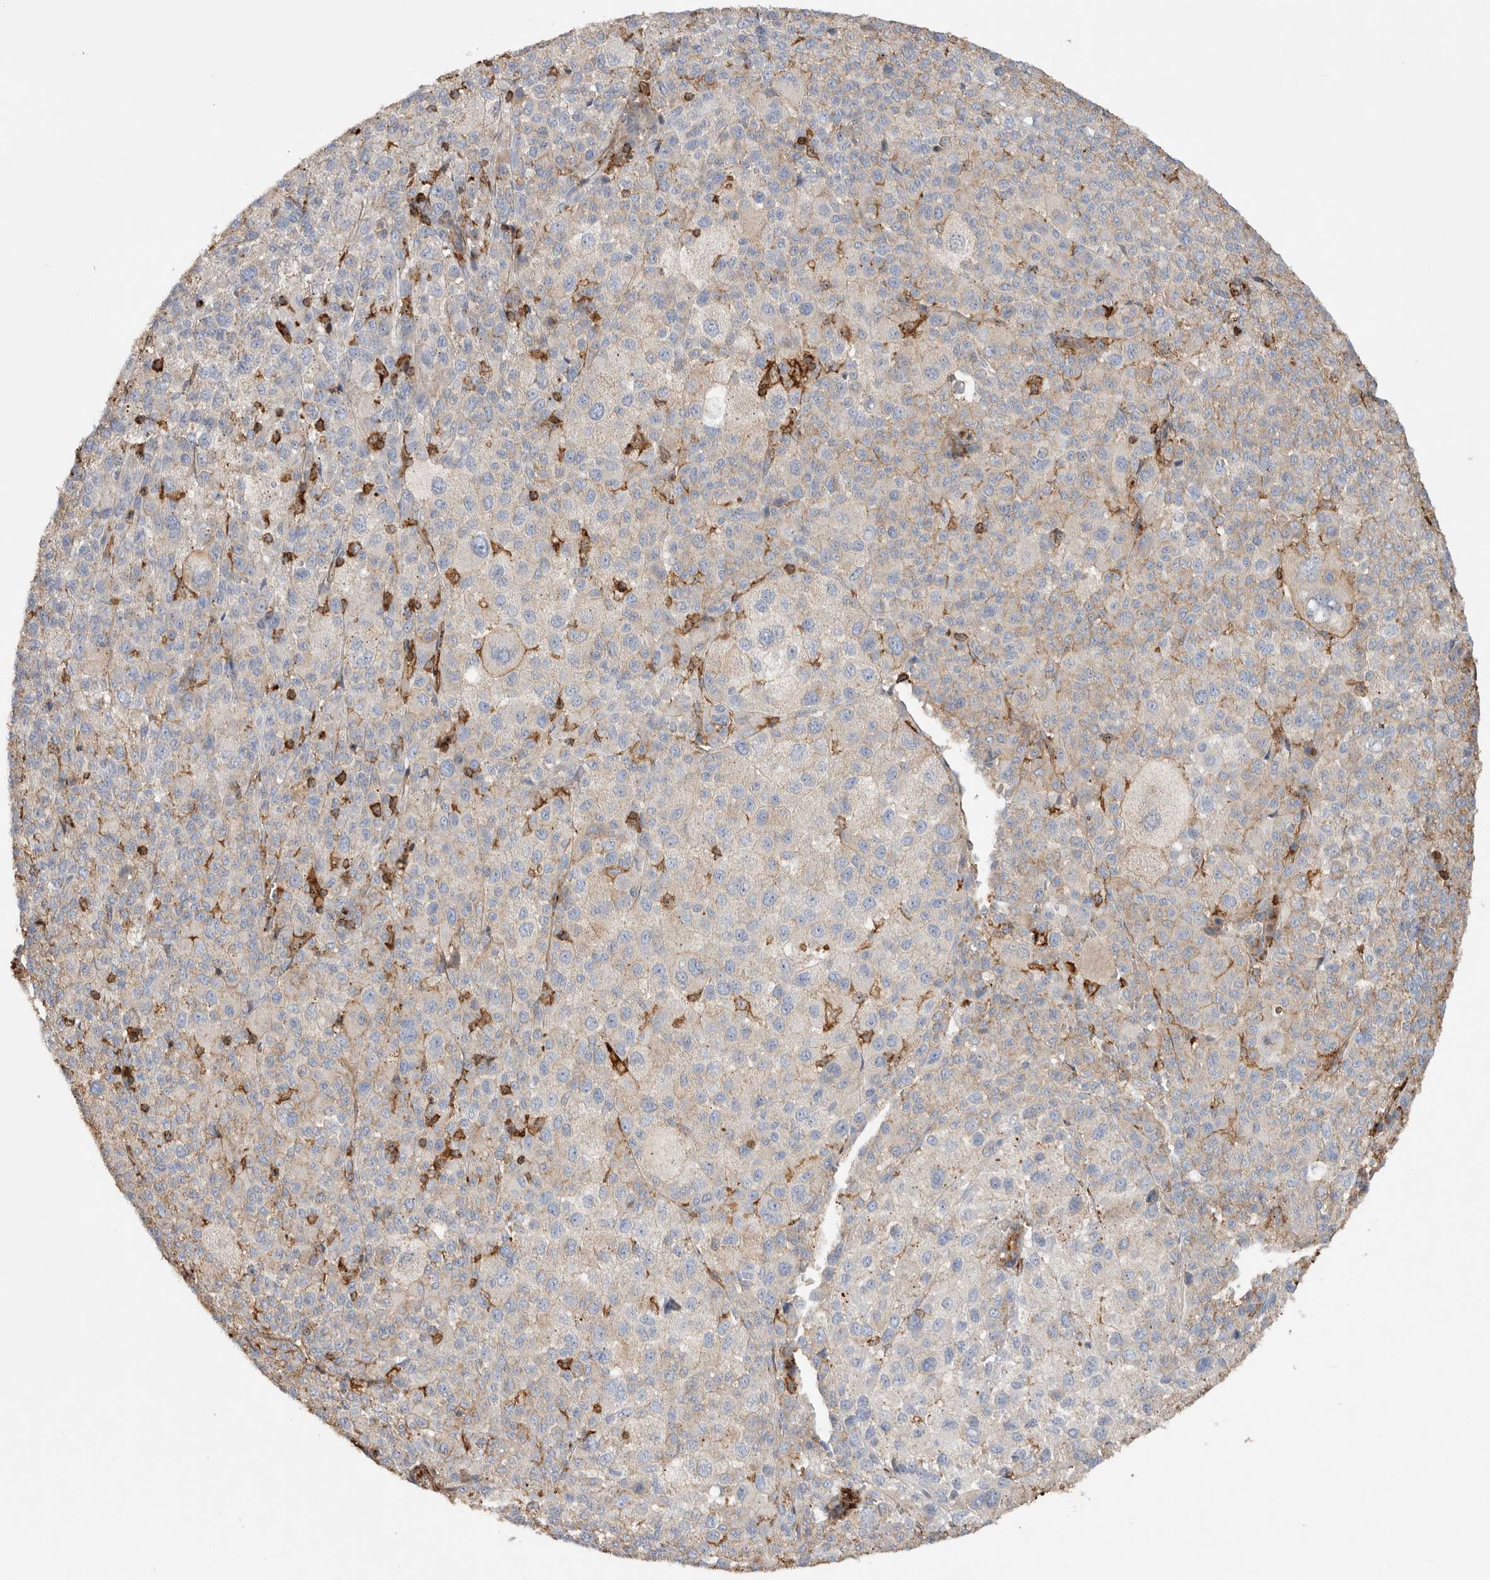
{"staining": {"intensity": "negative", "quantity": "none", "location": "none"}, "tissue": "melanoma", "cell_type": "Tumor cells", "image_type": "cancer", "snomed": [{"axis": "morphology", "description": "Malignant melanoma, Metastatic site"}, {"axis": "topography", "description": "Skin"}], "caption": "Immunohistochemical staining of melanoma shows no significant positivity in tumor cells.", "gene": "GPER1", "patient": {"sex": "female", "age": 74}}